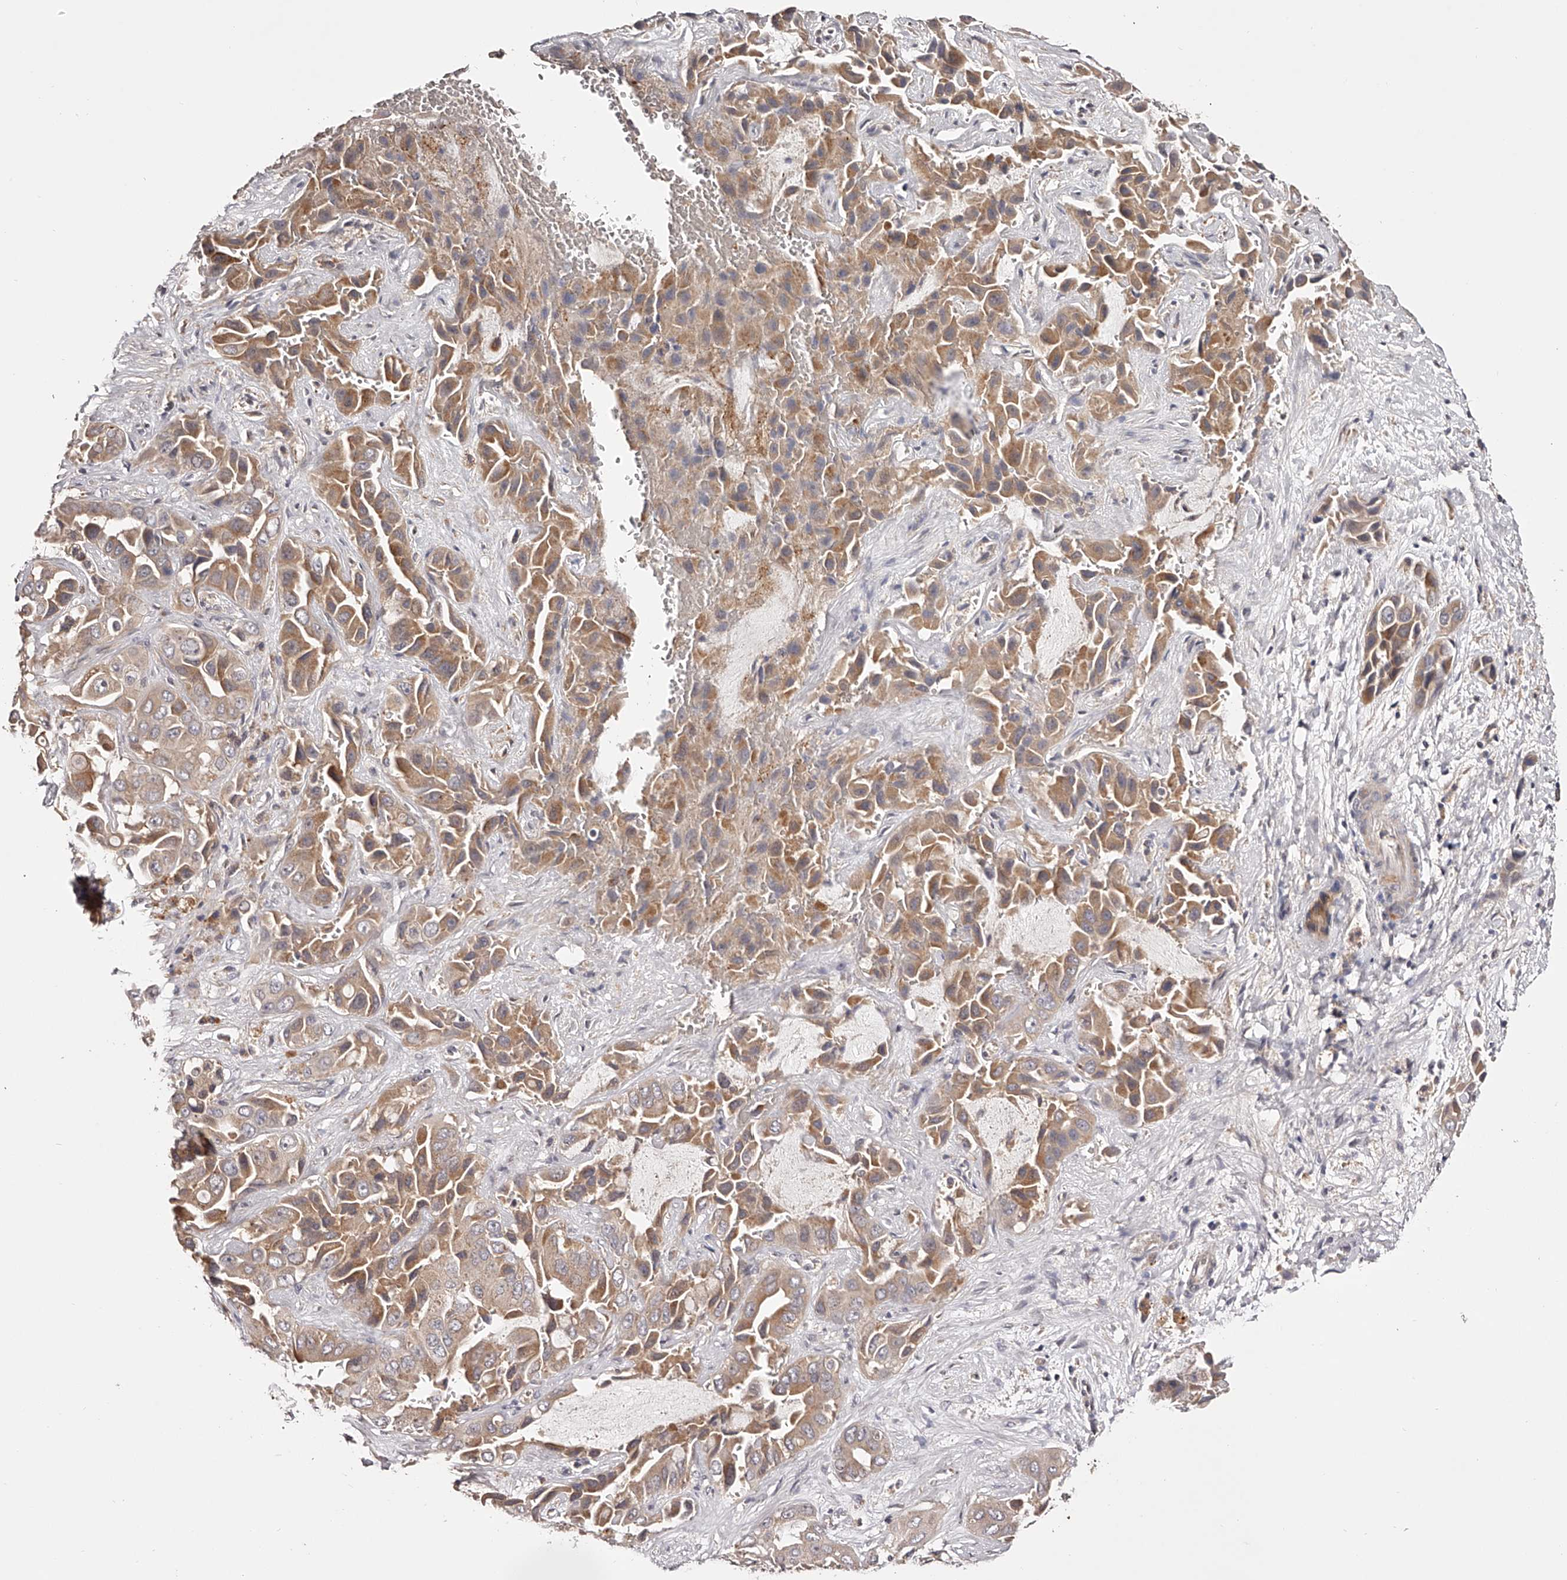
{"staining": {"intensity": "moderate", "quantity": ">75%", "location": "cytoplasmic/membranous"}, "tissue": "liver cancer", "cell_type": "Tumor cells", "image_type": "cancer", "snomed": [{"axis": "morphology", "description": "Cholangiocarcinoma"}, {"axis": "topography", "description": "Liver"}], "caption": "A histopathology image of human cholangiocarcinoma (liver) stained for a protein reveals moderate cytoplasmic/membranous brown staining in tumor cells.", "gene": "ODF2L", "patient": {"sex": "female", "age": 52}}